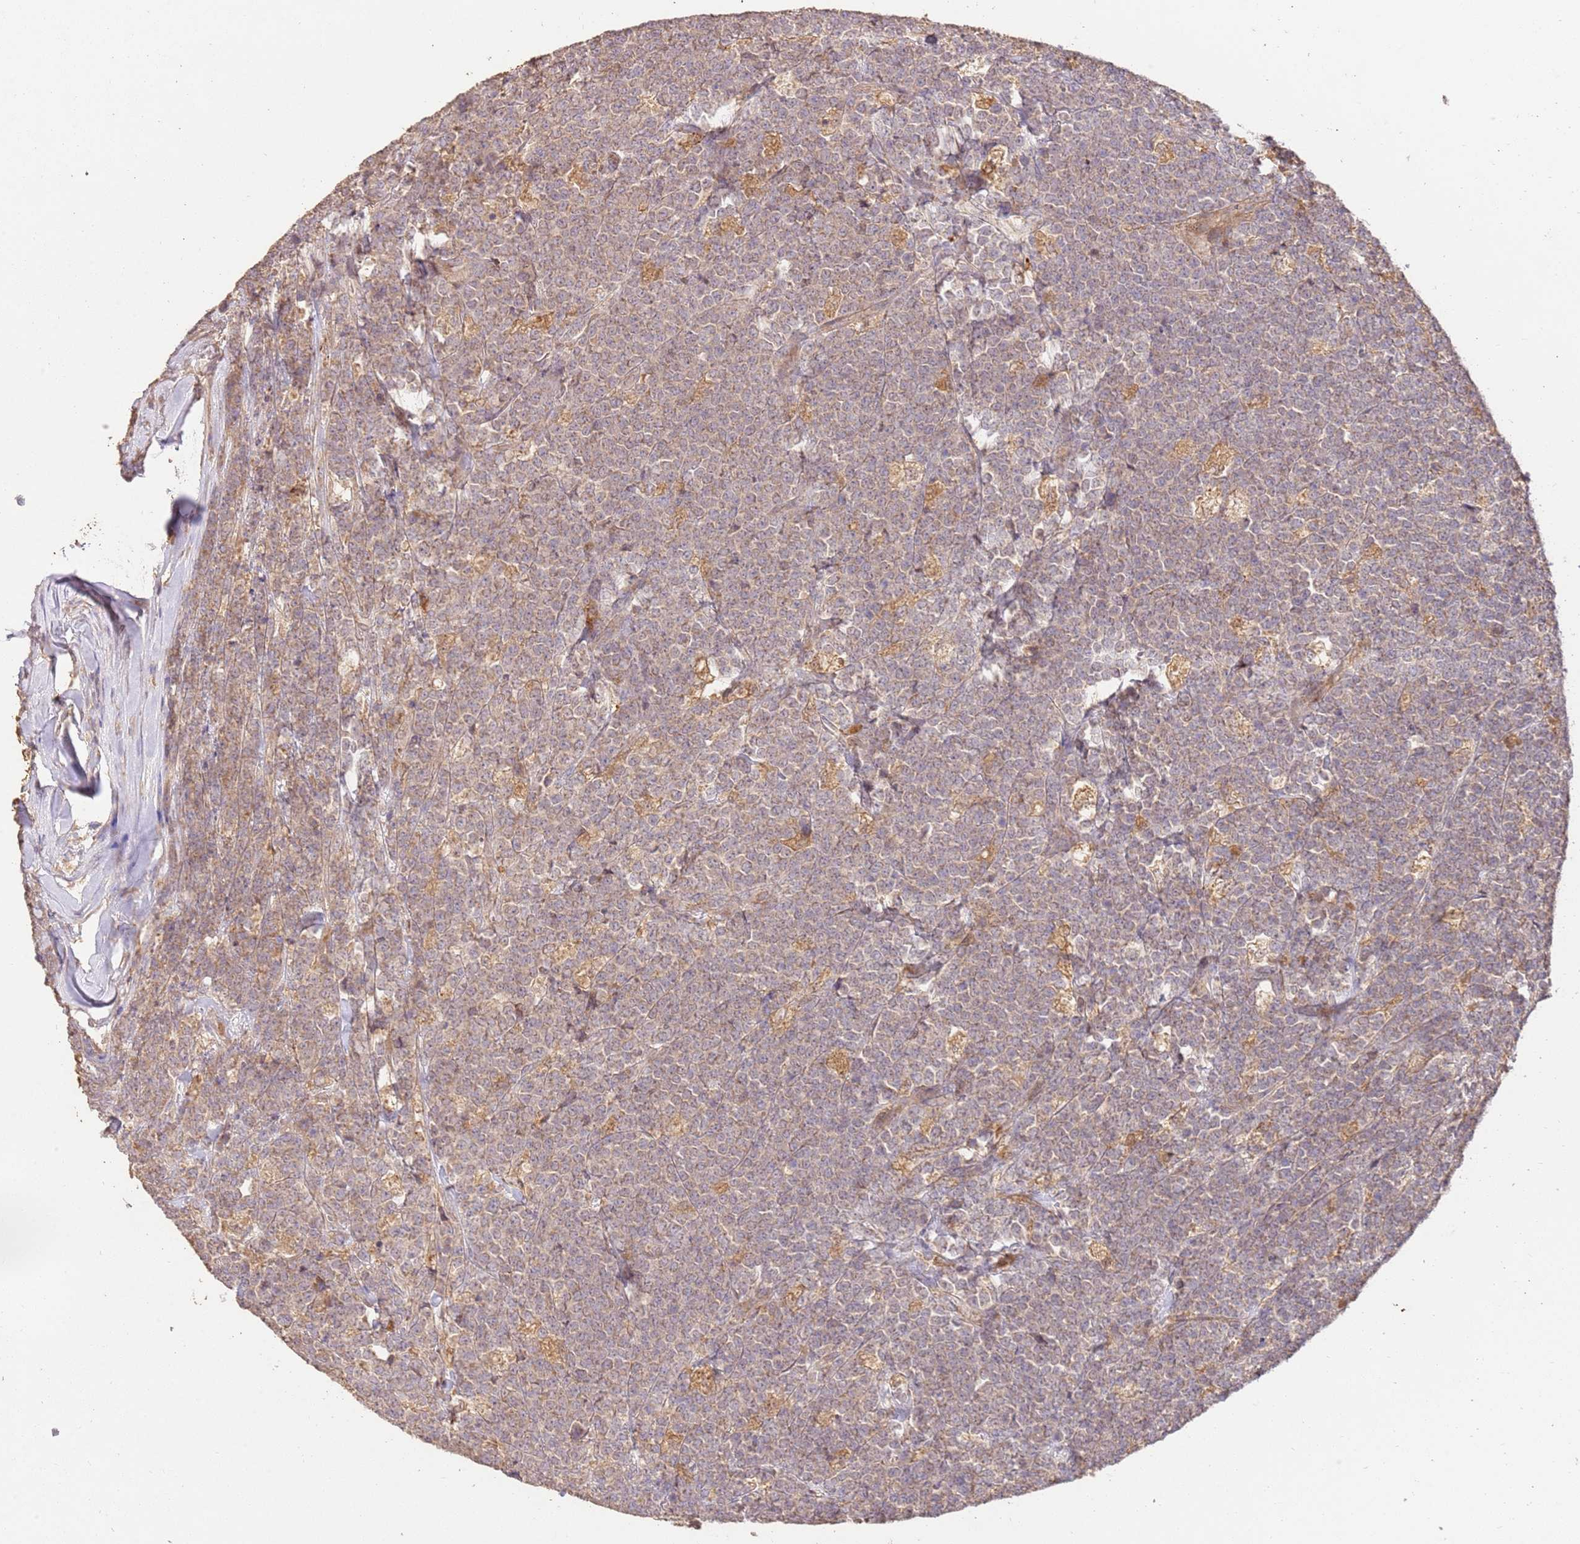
{"staining": {"intensity": "weak", "quantity": "<25%", "location": "cytoplasmic/membranous"}, "tissue": "lymphoma", "cell_type": "Tumor cells", "image_type": "cancer", "snomed": [{"axis": "morphology", "description": "Malignant lymphoma, non-Hodgkin's type, High grade"}, {"axis": "topography", "description": "Small intestine"}, {"axis": "topography", "description": "Colon"}], "caption": "Immunohistochemical staining of lymphoma demonstrates no significant positivity in tumor cells.", "gene": "LRRC28", "patient": {"sex": "male", "age": 8}}